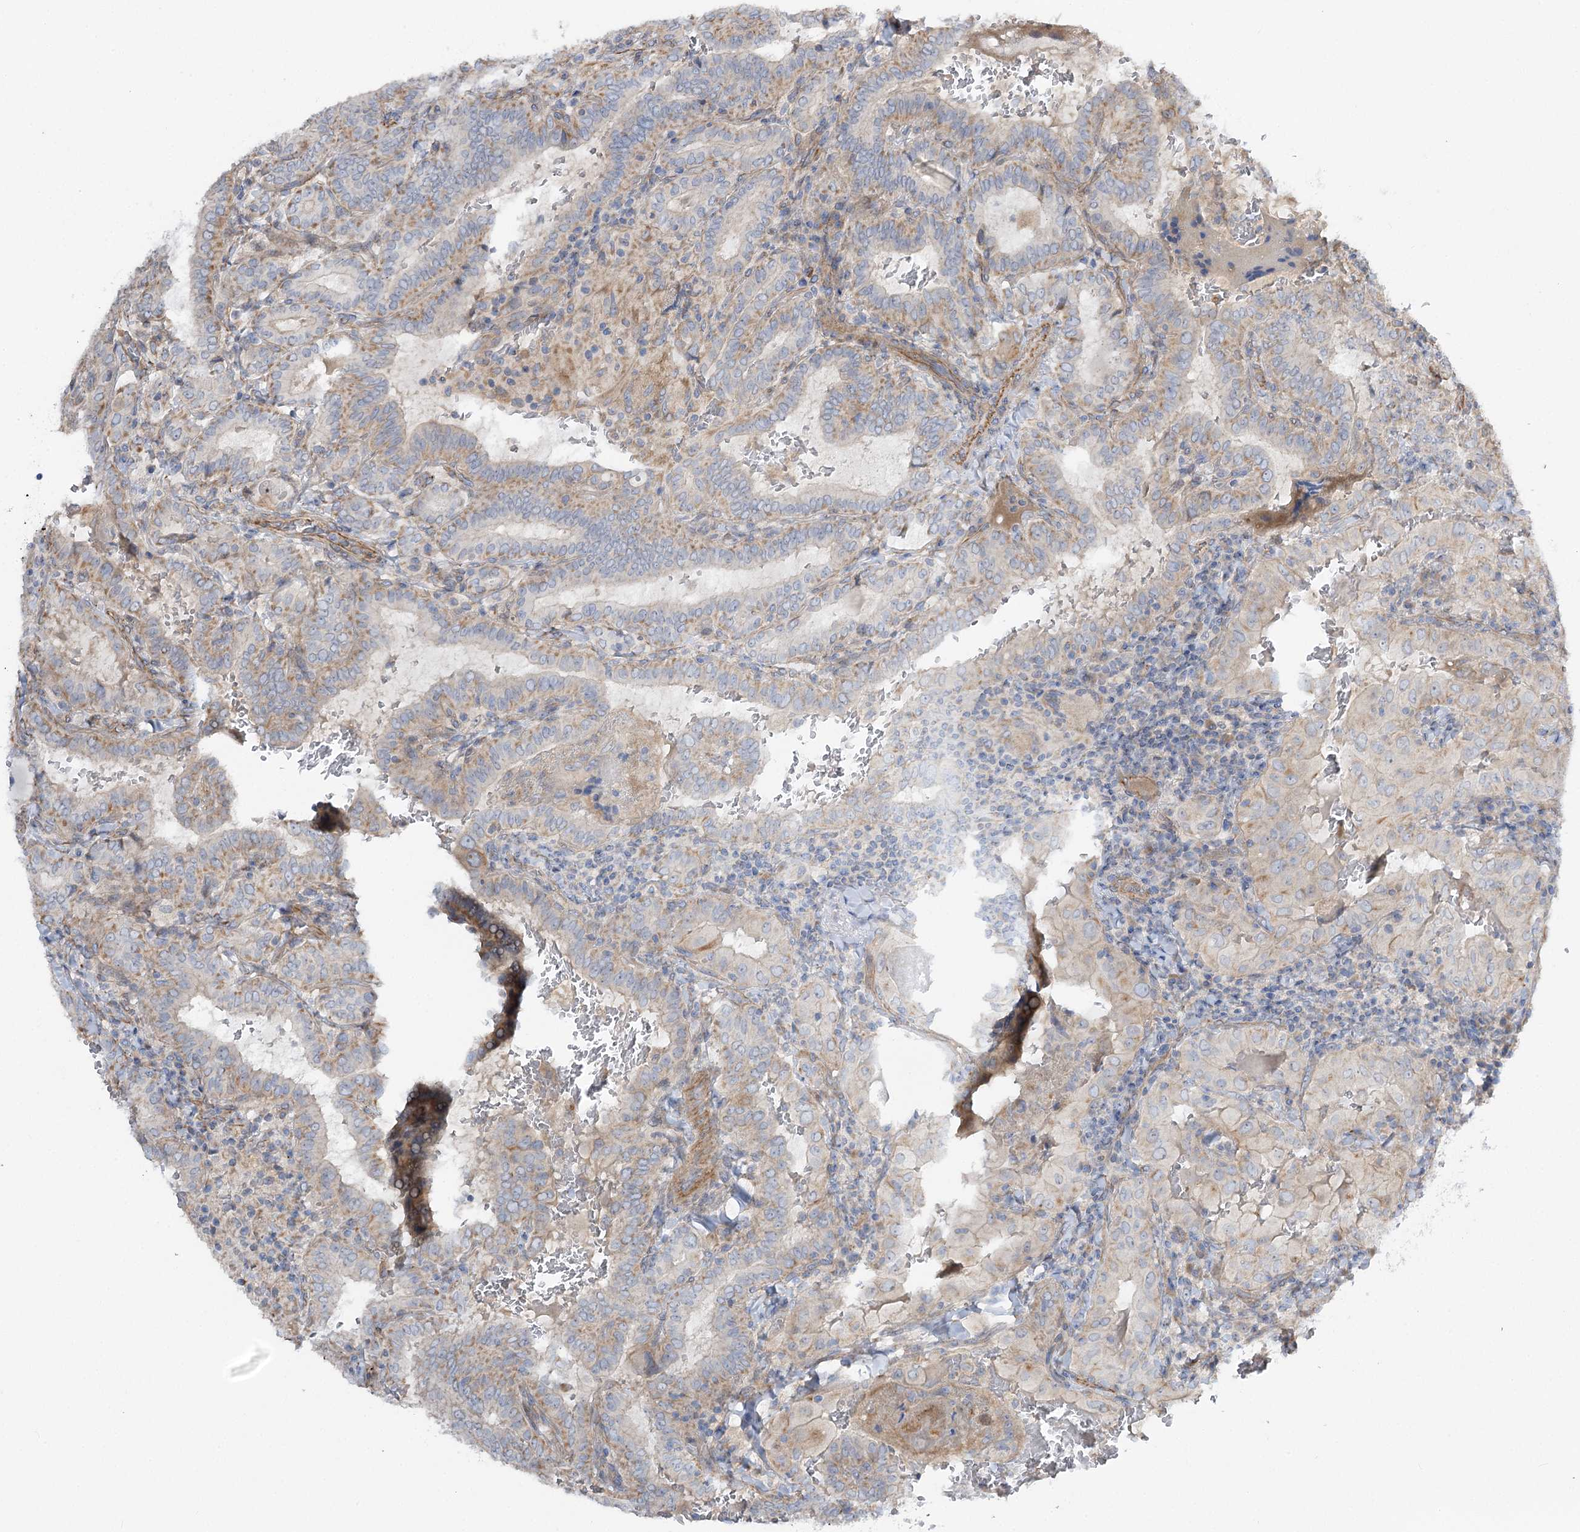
{"staining": {"intensity": "weak", "quantity": "<25%", "location": "cytoplasmic/membranous"}, "tissue": "thyroid cancer", "cell_type": "Tumor cells", "image_type": "cancer", "snomed": [{"axis": "morphology", "description": "Papillary adenocarcinoma, NOS"}, {"axis": "topography", "description": "Thyroid gland"}], "caption": "DAB (3,3'-diaminobenzidine) immunohistochemical staining of human thyroid cancer displays no significant staining in tumor cells. (Brightfield microscopy of DAB (3,3'-diaminobenzidine) IHC at high magnification).", "gene": "KIAA0825", "patient": {"sex": "female", "age": 72}}